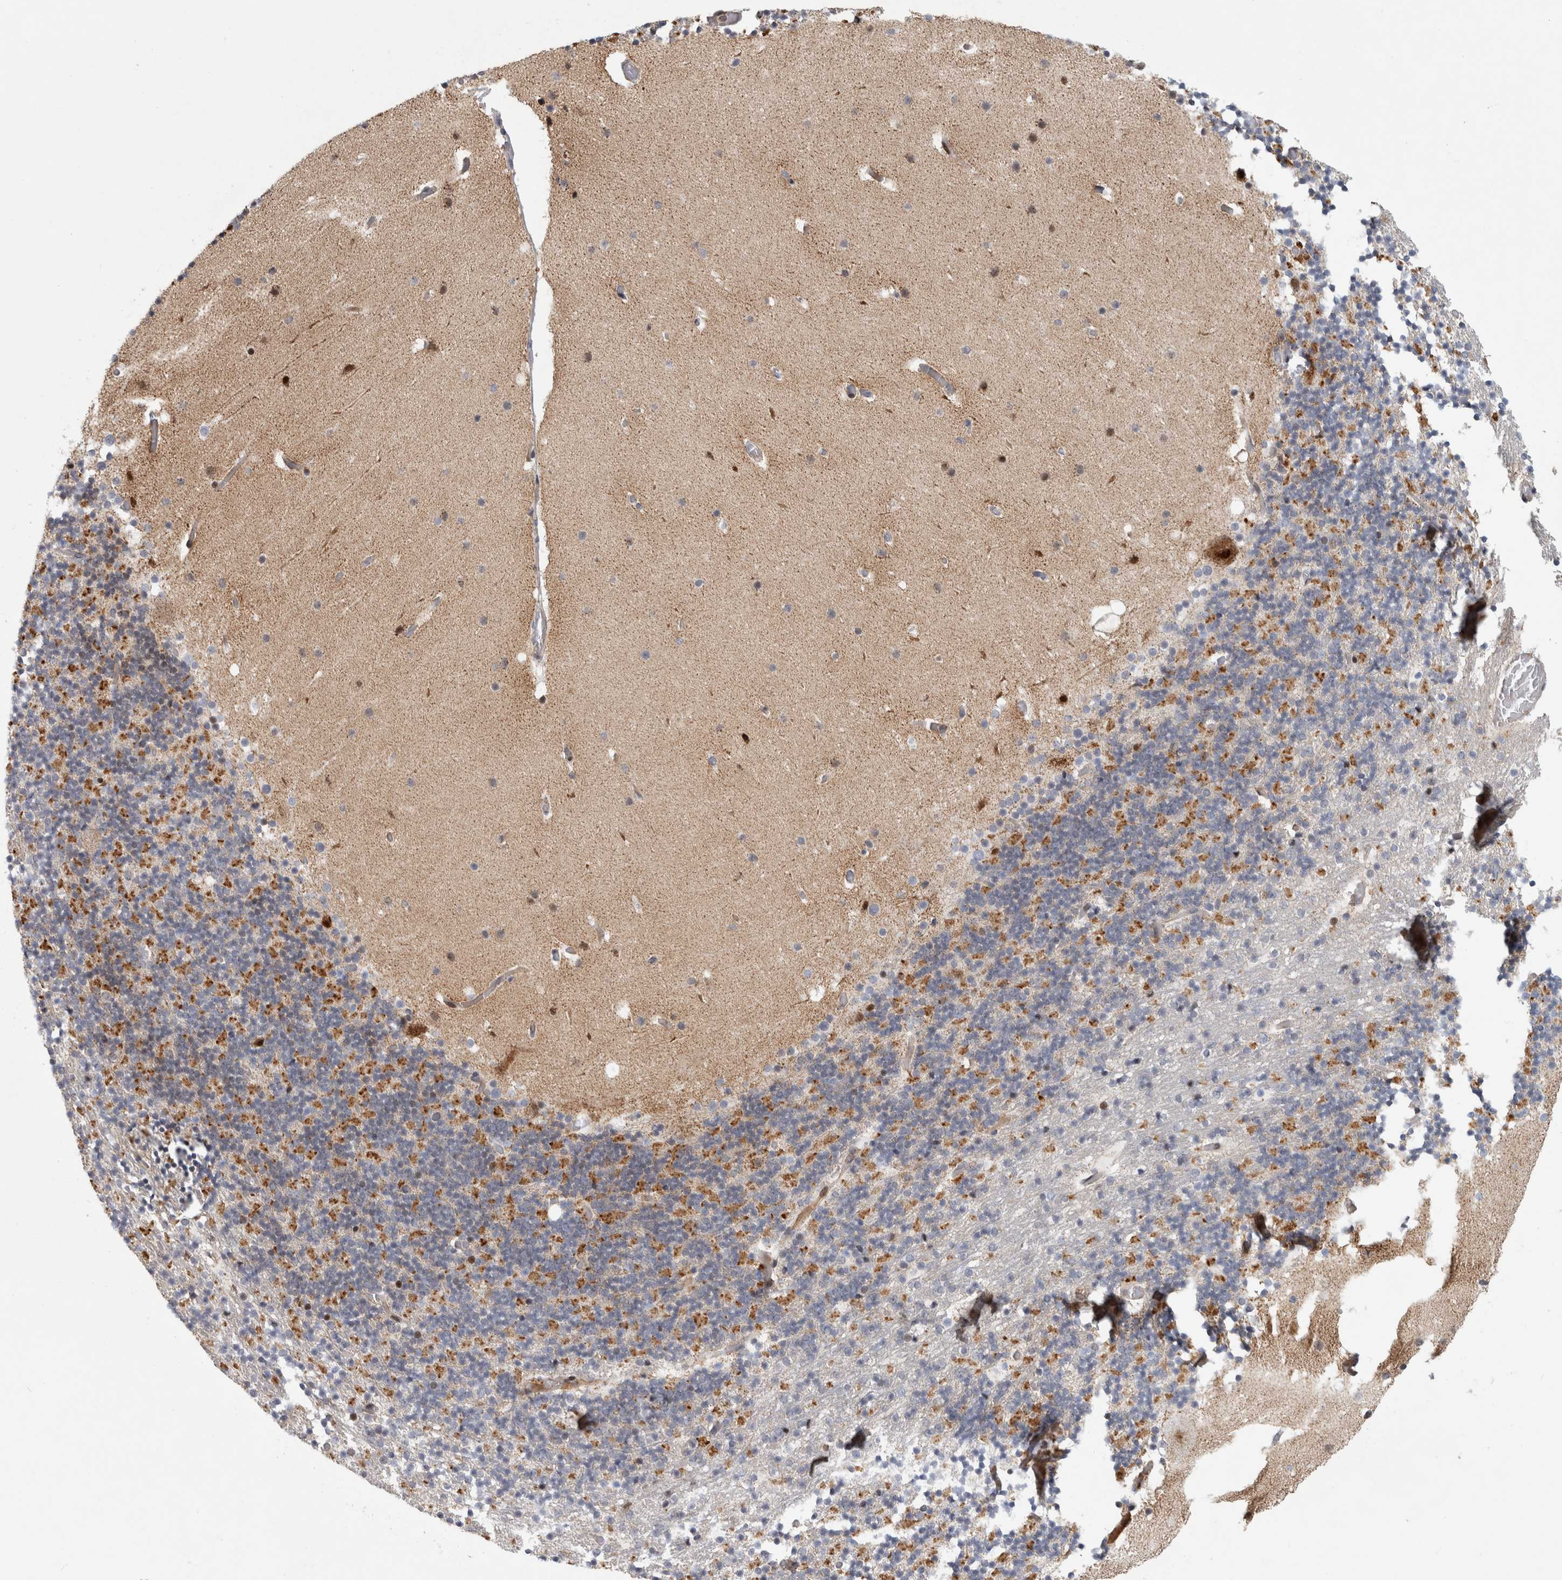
{"staining": {"intensity": "moderate", "quantity": "<25%", "location": "cytoplasmic/membranous"}, "tissue": "cerebellum", "cell_type": "Cells in granular layer", "image_type": "normal", "snomed": [{"axis": "morphology", "description": "Normal tissue, NOS"}, {"axis": "topography", "description": "Cerebellum"}], "caption": "Protein expression analysis of benign cerebellum displays moderate cytoplasmic/membranous expression in about <25% of cells in granular layer. (Stains: DAB in brown, nuclei in blue, Microscopy: brightfield microscopy at high magnification).", "gene": "RBM48", "patient": {"sex": "male", "age": 57}}